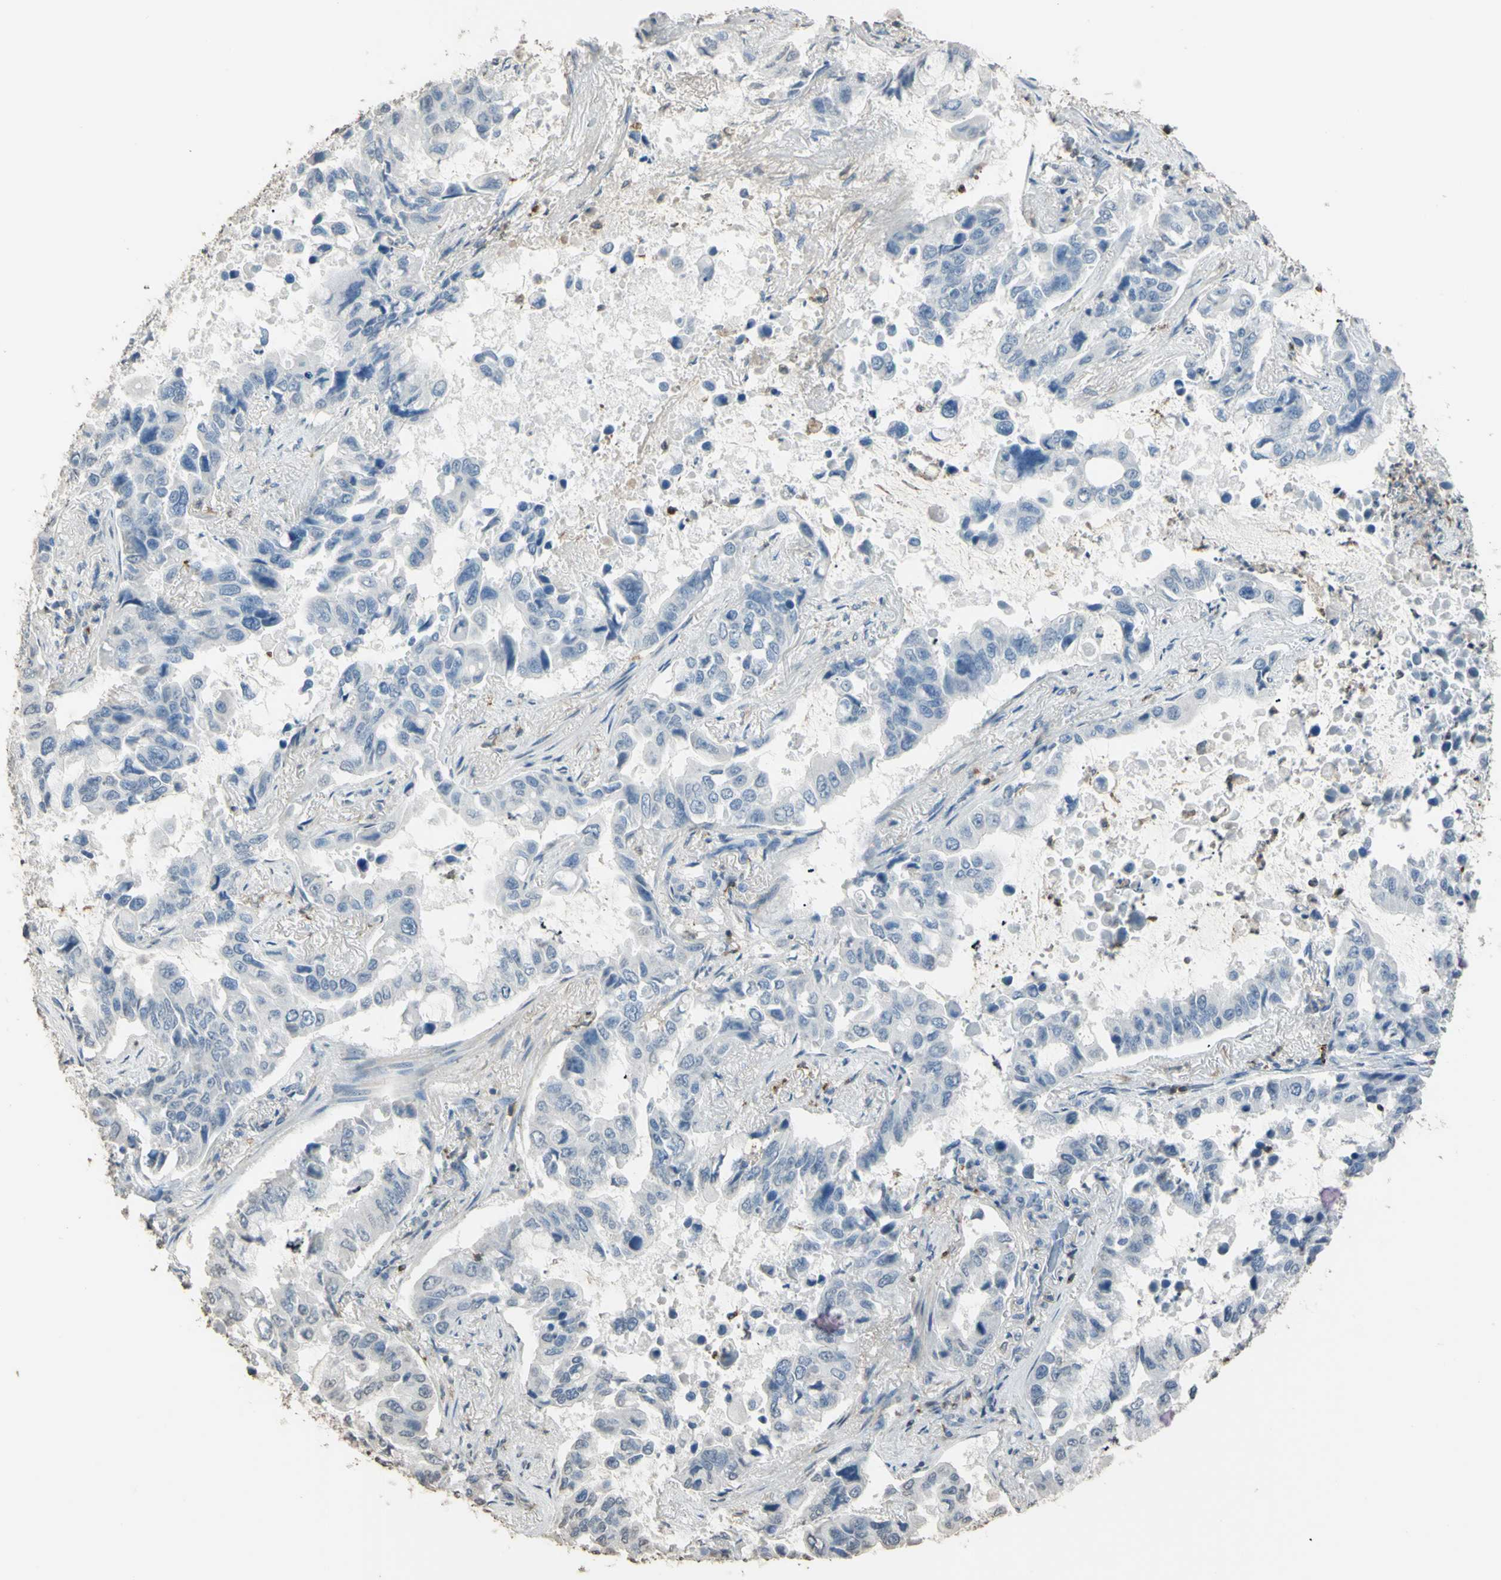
{"staining": {"intensity": "negative", "quantity": "none", "location": "none"}, "tissue": "lung cancer", "cell_type": "Tumor cells", "image_type": "cancer", "snomed": [{"axis": "morphology", "description": "Adenocarcinoma, NOS"}, {"axis": "topography", "description": "Lung"}], "caption": "The histopathology image shows no staining of tumor cells in lung cancer.", "gene": "PSTPIP1", "patient": {"sex": "male", "age": 64}}